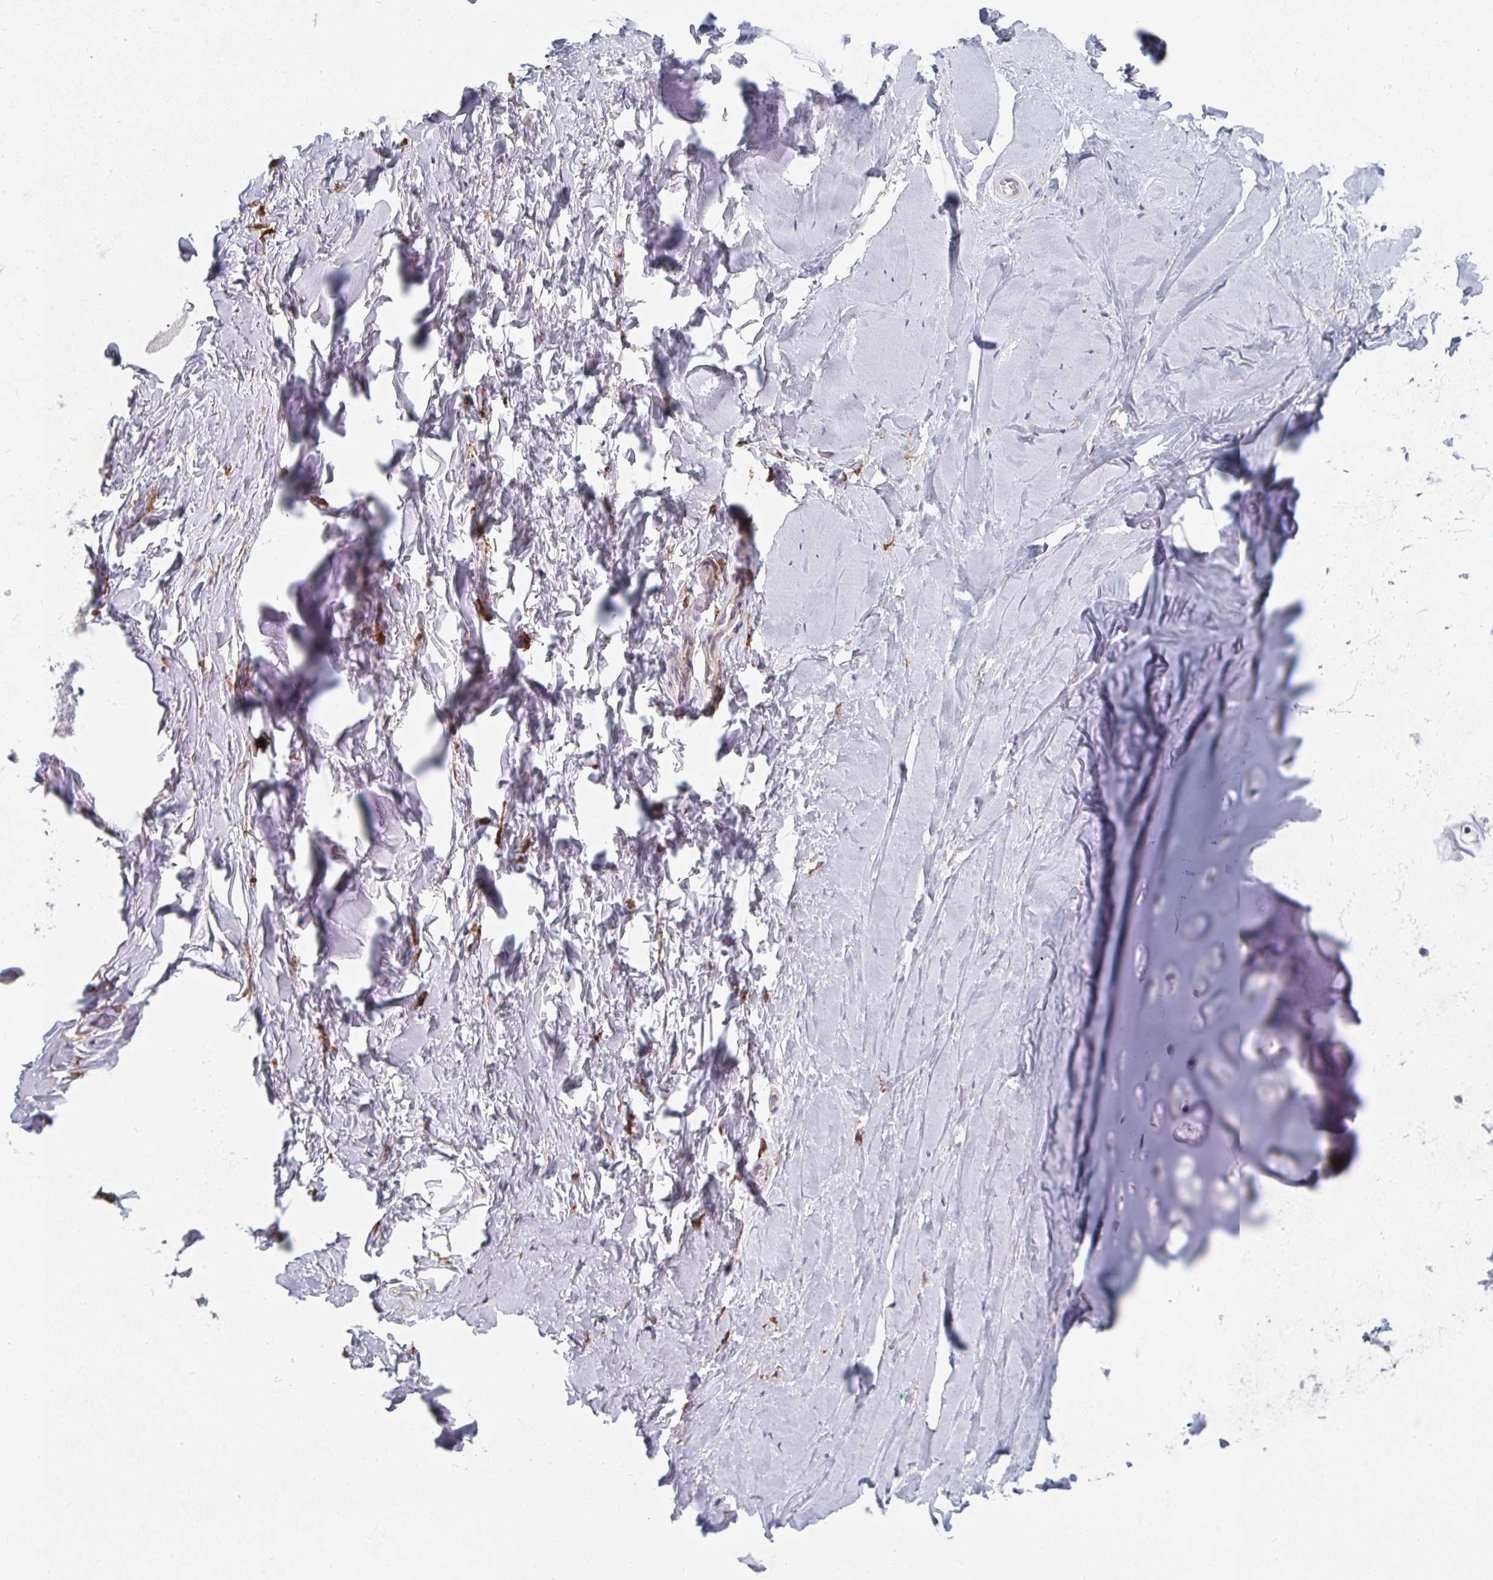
{"staining": {"intensity": "negative", "quantity": "none", "location": "none"}, "tissue": "adipose tissue", "cell_type": "Adipocytes", "image_type": "normal", "snomed": [{"axis": "morphology", "description": "Normal tissue, NOS"}, {"axis": "topography", "description": "Cartilage tissue"}, {"axis": "topography", "description": "Nasopharynx"}, {"axis": "topography", "description": "Thyroid gland"}], "caption": "High power microscopy photomicrograph of an immunohistochemistry (IHC) micrograph of unremarkable adipose tissue, revealing no significant positivity in adipocytes. Nuclei are stained in blue.", "gene": "DAB2", "patient": {"sex": "male", "age": 63}}